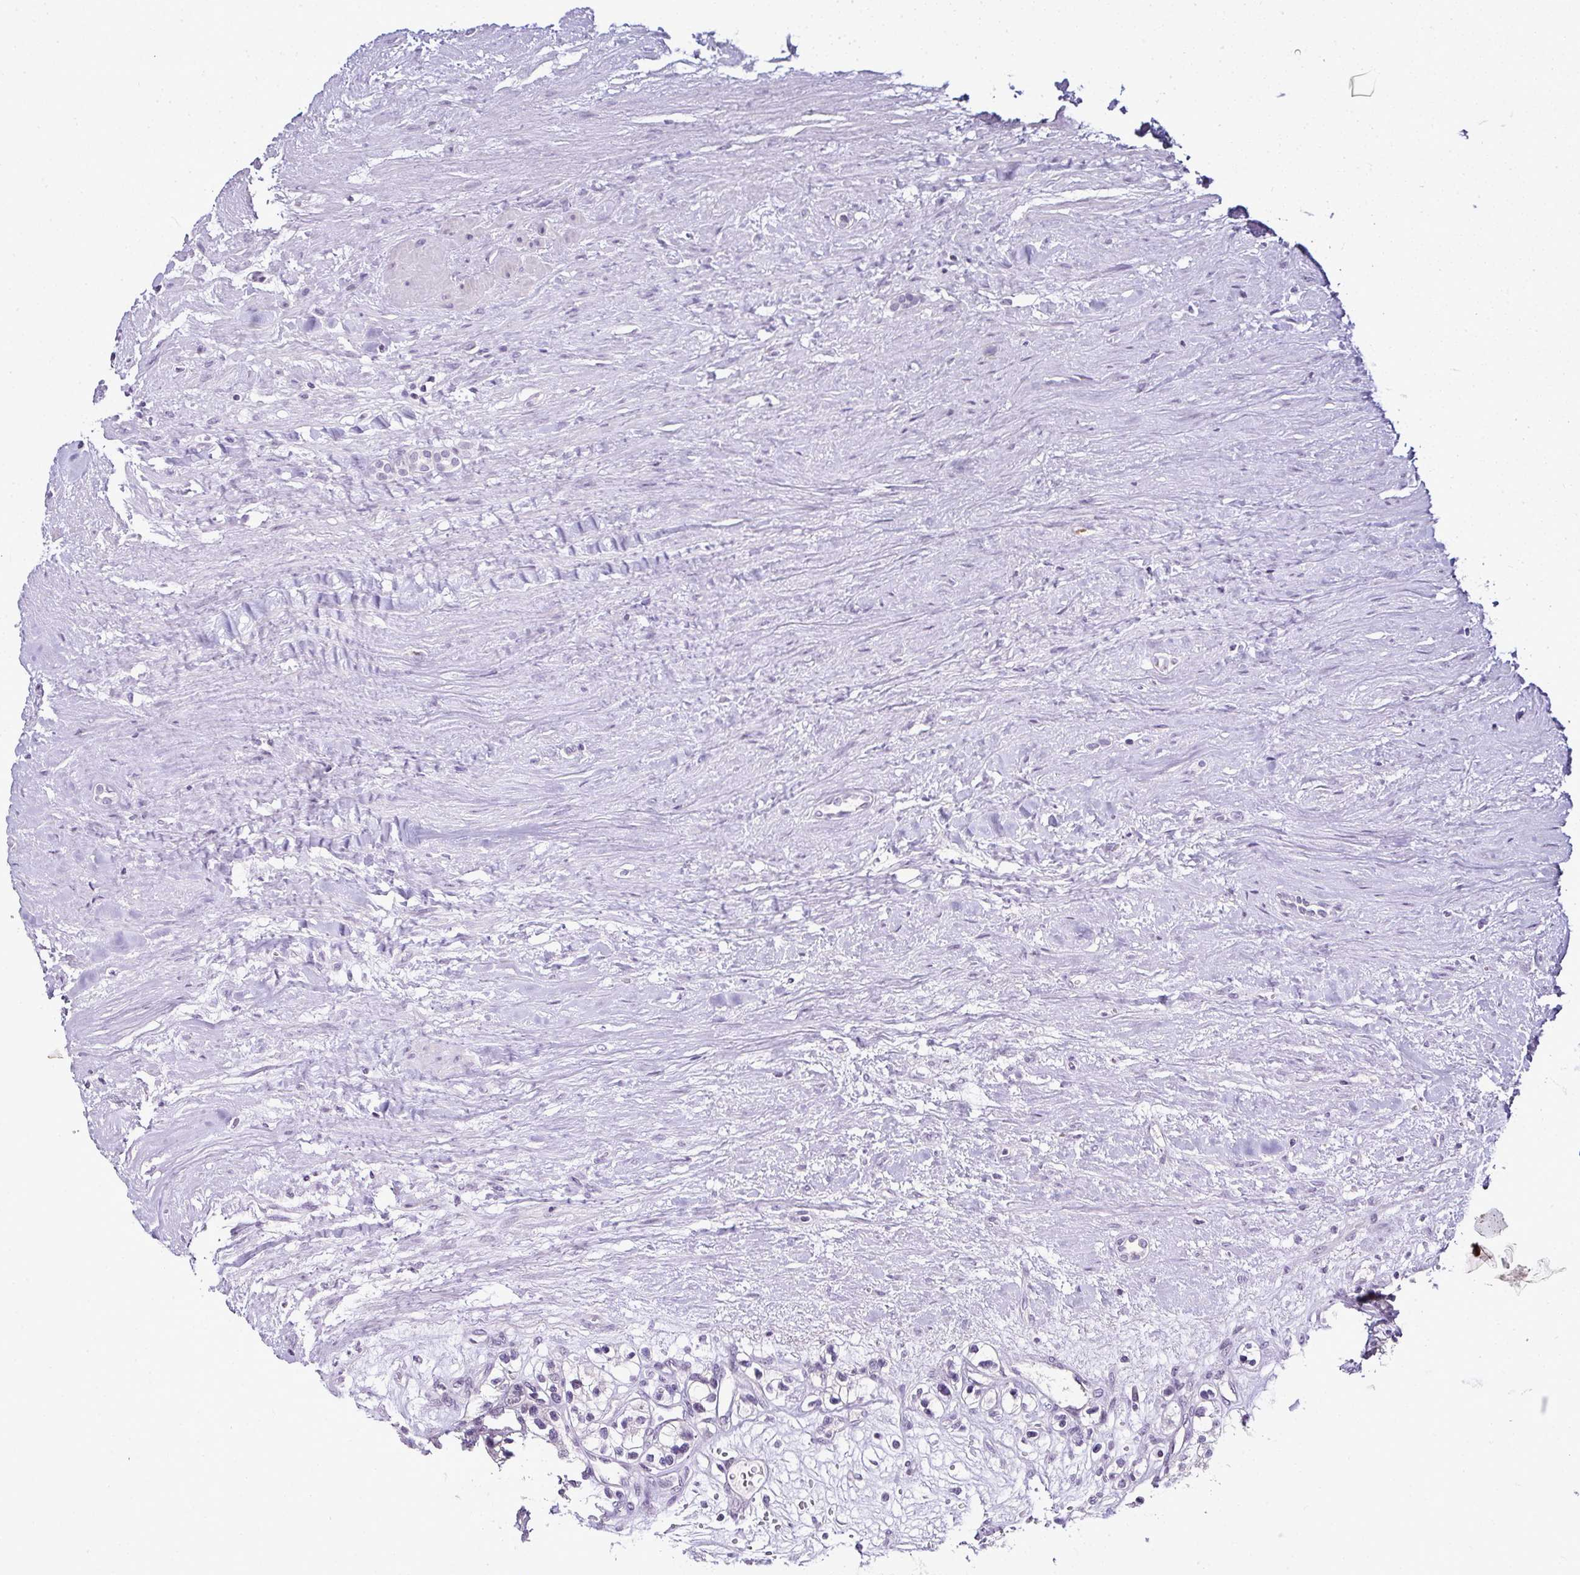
{"staining": {"intensity": "negative", "quantity": "none", "location": "none"}, "tissue": "renal cancer", "cell_type": "Tumor cells", "image_type": "cancer", "snomed": [{"axis": "morphology", "description": "Adenocarcinoma, NOS"}, {"axis": "topography", "description": "Kidney"}], "caption": "IHC photomicrograph of neoplastic tissue: human adenocarcinoma (renal) stained with DAB (3,3'-diaminobenzidine) reveals no significant protein staining in tumor cells.", "gene": "SERPINB3", "patient": {"sex": "female", "age": 57}}